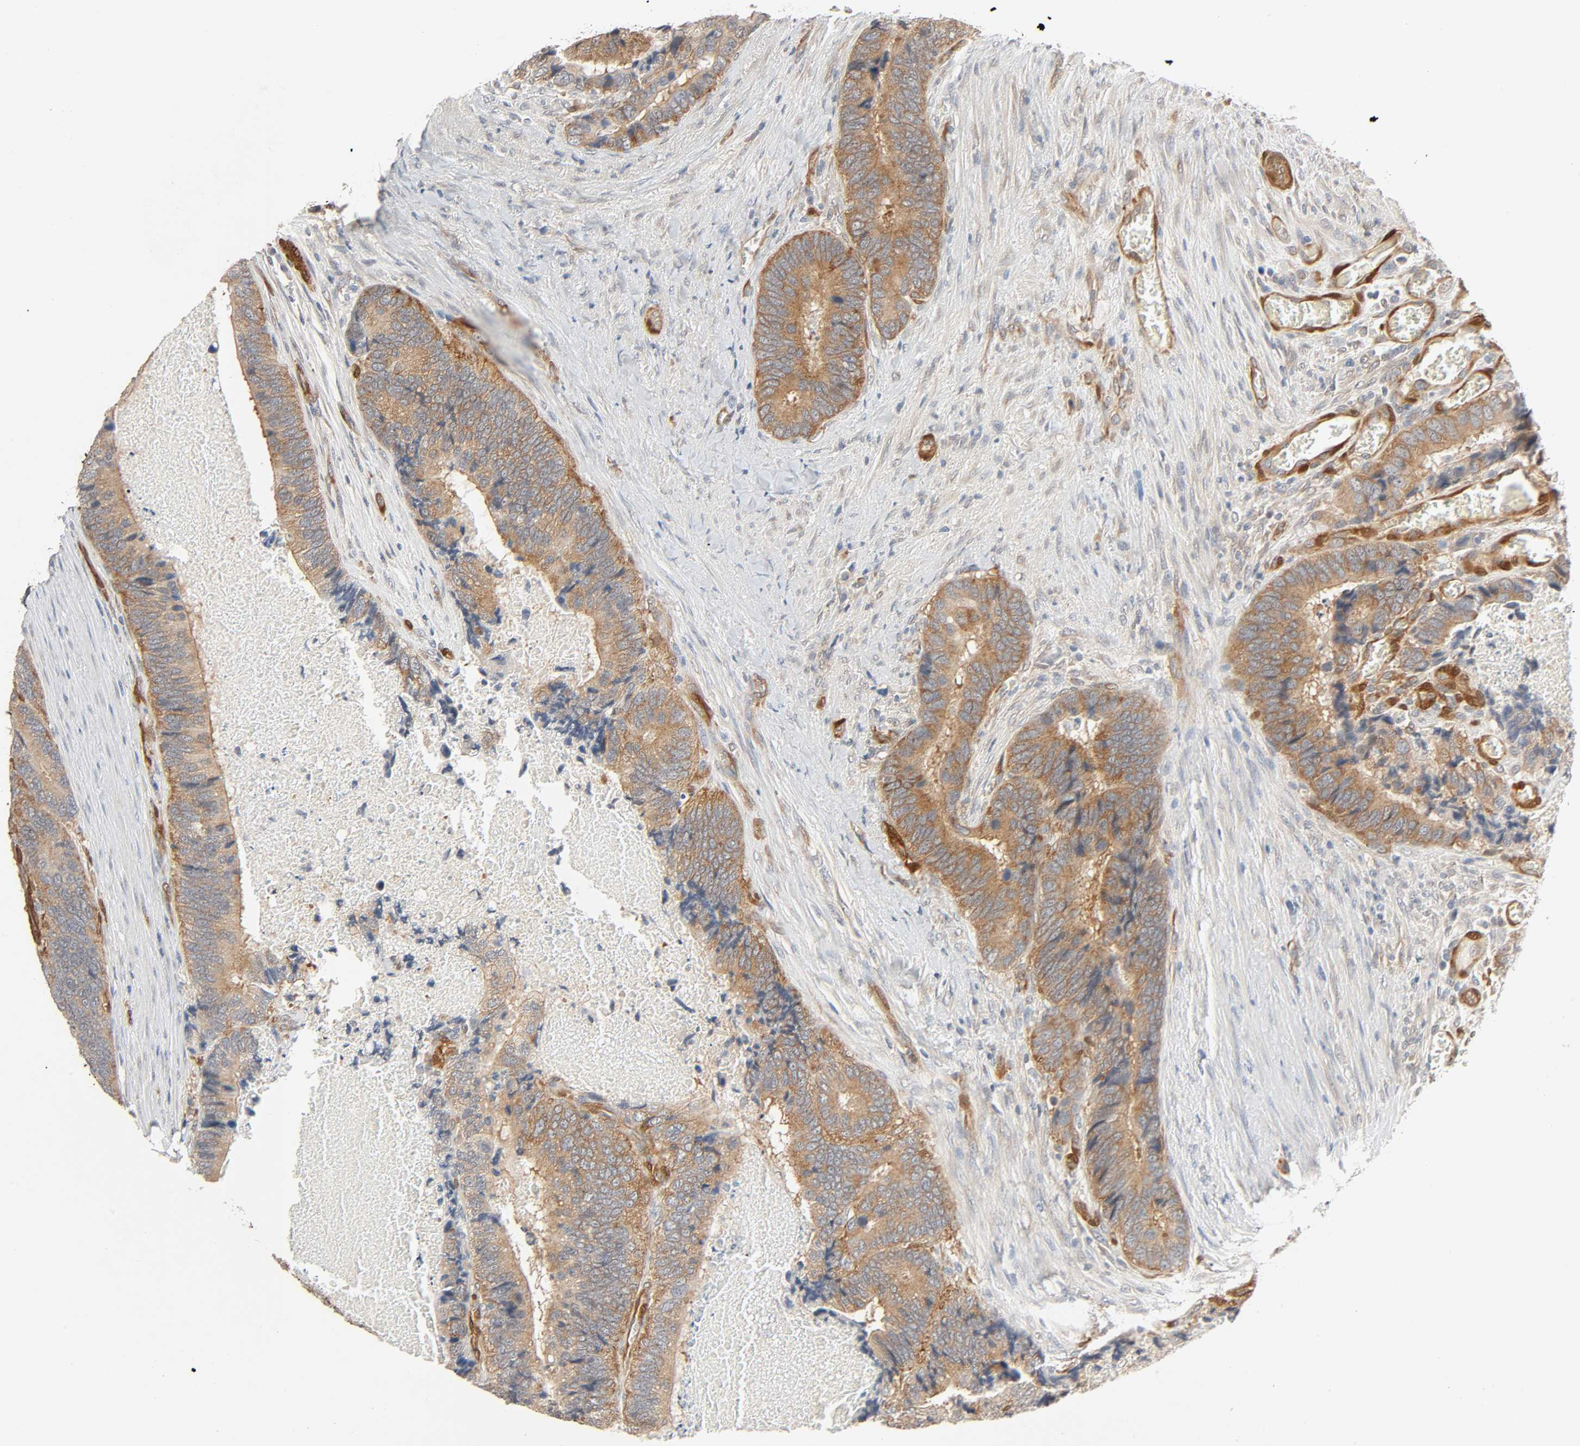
{"staining": {"intensity": "moderate", "quantity": "25%-75%", "location": "cytoplasmic/membranous"}, "tissue": "colorectal cancer", "cell_type": "Tumor cells", "image_type": "cancer", "snomed": [{"axis": "morphology", "description": "Adenocarcinoma, NOS"}, {"axis": "topography", "description": "Colon"}], "caption": "Protein expression by immunohistochemistry (IHC) exhibits moderate cytoplasmic/membranous expression in about 25%-75% of tumor cells in colorectal cancer. Using DAB (3,3'-diaminobenzidine) (brown) and hematoxylin (blue) stains, captured at high magnification using brightfield microscopy.", "gene": "PTK2", "patient": {"sex": "male", "age": 72}}